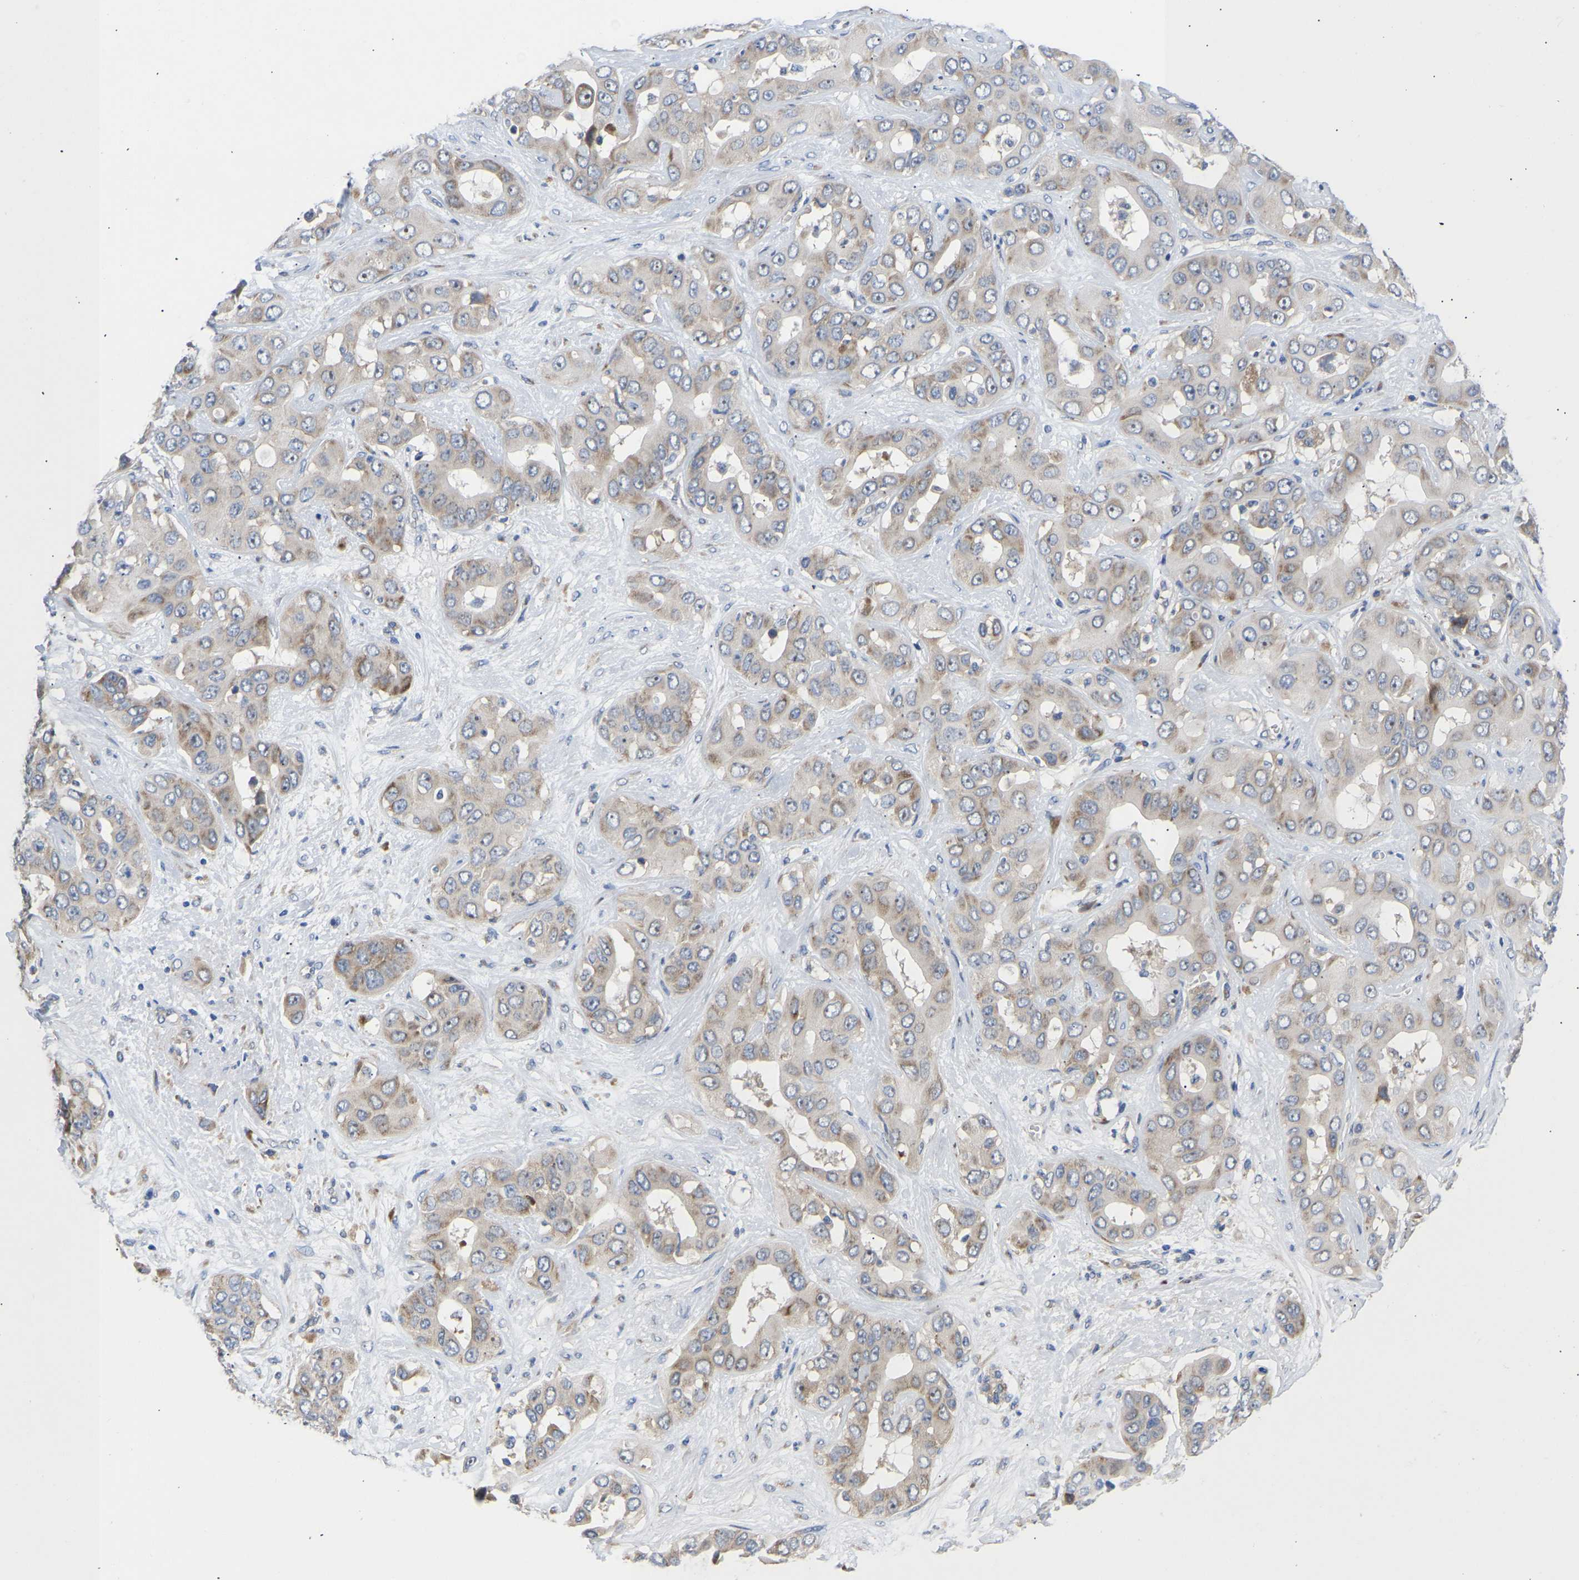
{"staining": {"intensity": "weak", "quantity": ">75%", "location": "cytoplasmic/membranous,nuclear"}, "tissue": "liver cancer", "cell_type": "Tumor cells", "image_type": "cancer", "snomed": [{"axis": "morphology", "description": "Cholangiocarcinoma"}, {"axis": "topography", "description": "Liver"}], "caption": "Protein staining shows weak cytoplasmic/membranous and nuclear expression in approximately >75% of tumor cells in liver cholangiocarcinoma.", "gene": "ABCA10", "patient": {"sex": "female", "age": 52}}